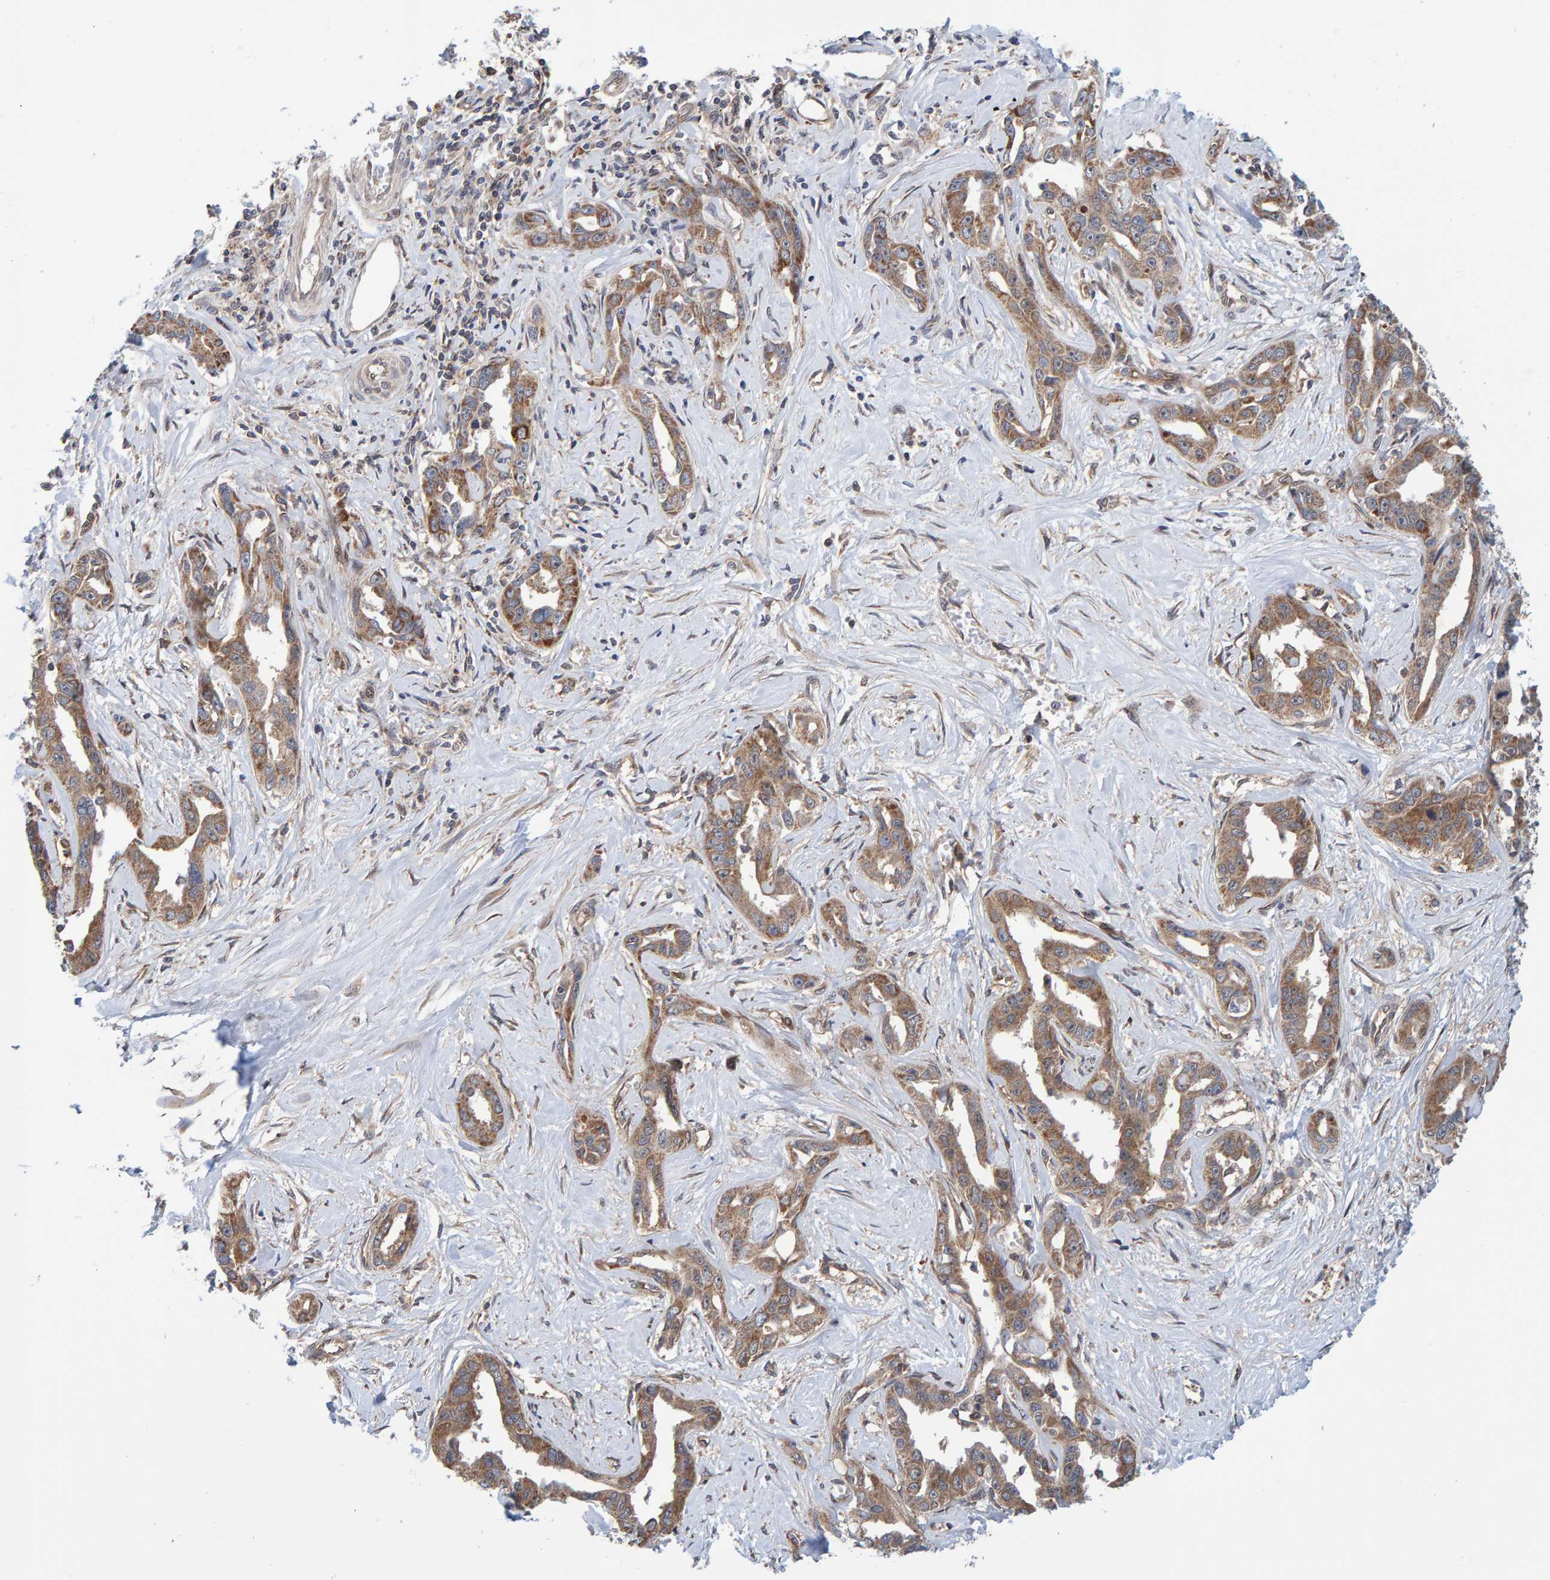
{"staining": {"intensity": "moderate", "quantity": ">75%", "location": "cytoplasmic/membranous"}, "tissue": "liver cancer", "cell_type": "Tumor cells", "image_type": "cancer", "snomed": [{"axis": "morphology", "description": "Cholangiocarcinoma"}, {"axis": "topography", "description": "Liver"}], "caption": "A brown stain labels moderate cytoplasmic/membranous expression of a protein in human cholangiocarcinoma (liver) tumor cells. (brown staining indicates protein expression, while blue staining denotes nuclei).", "gene": "SCRN2", "patient": {"sex": "male", "age": 59}}